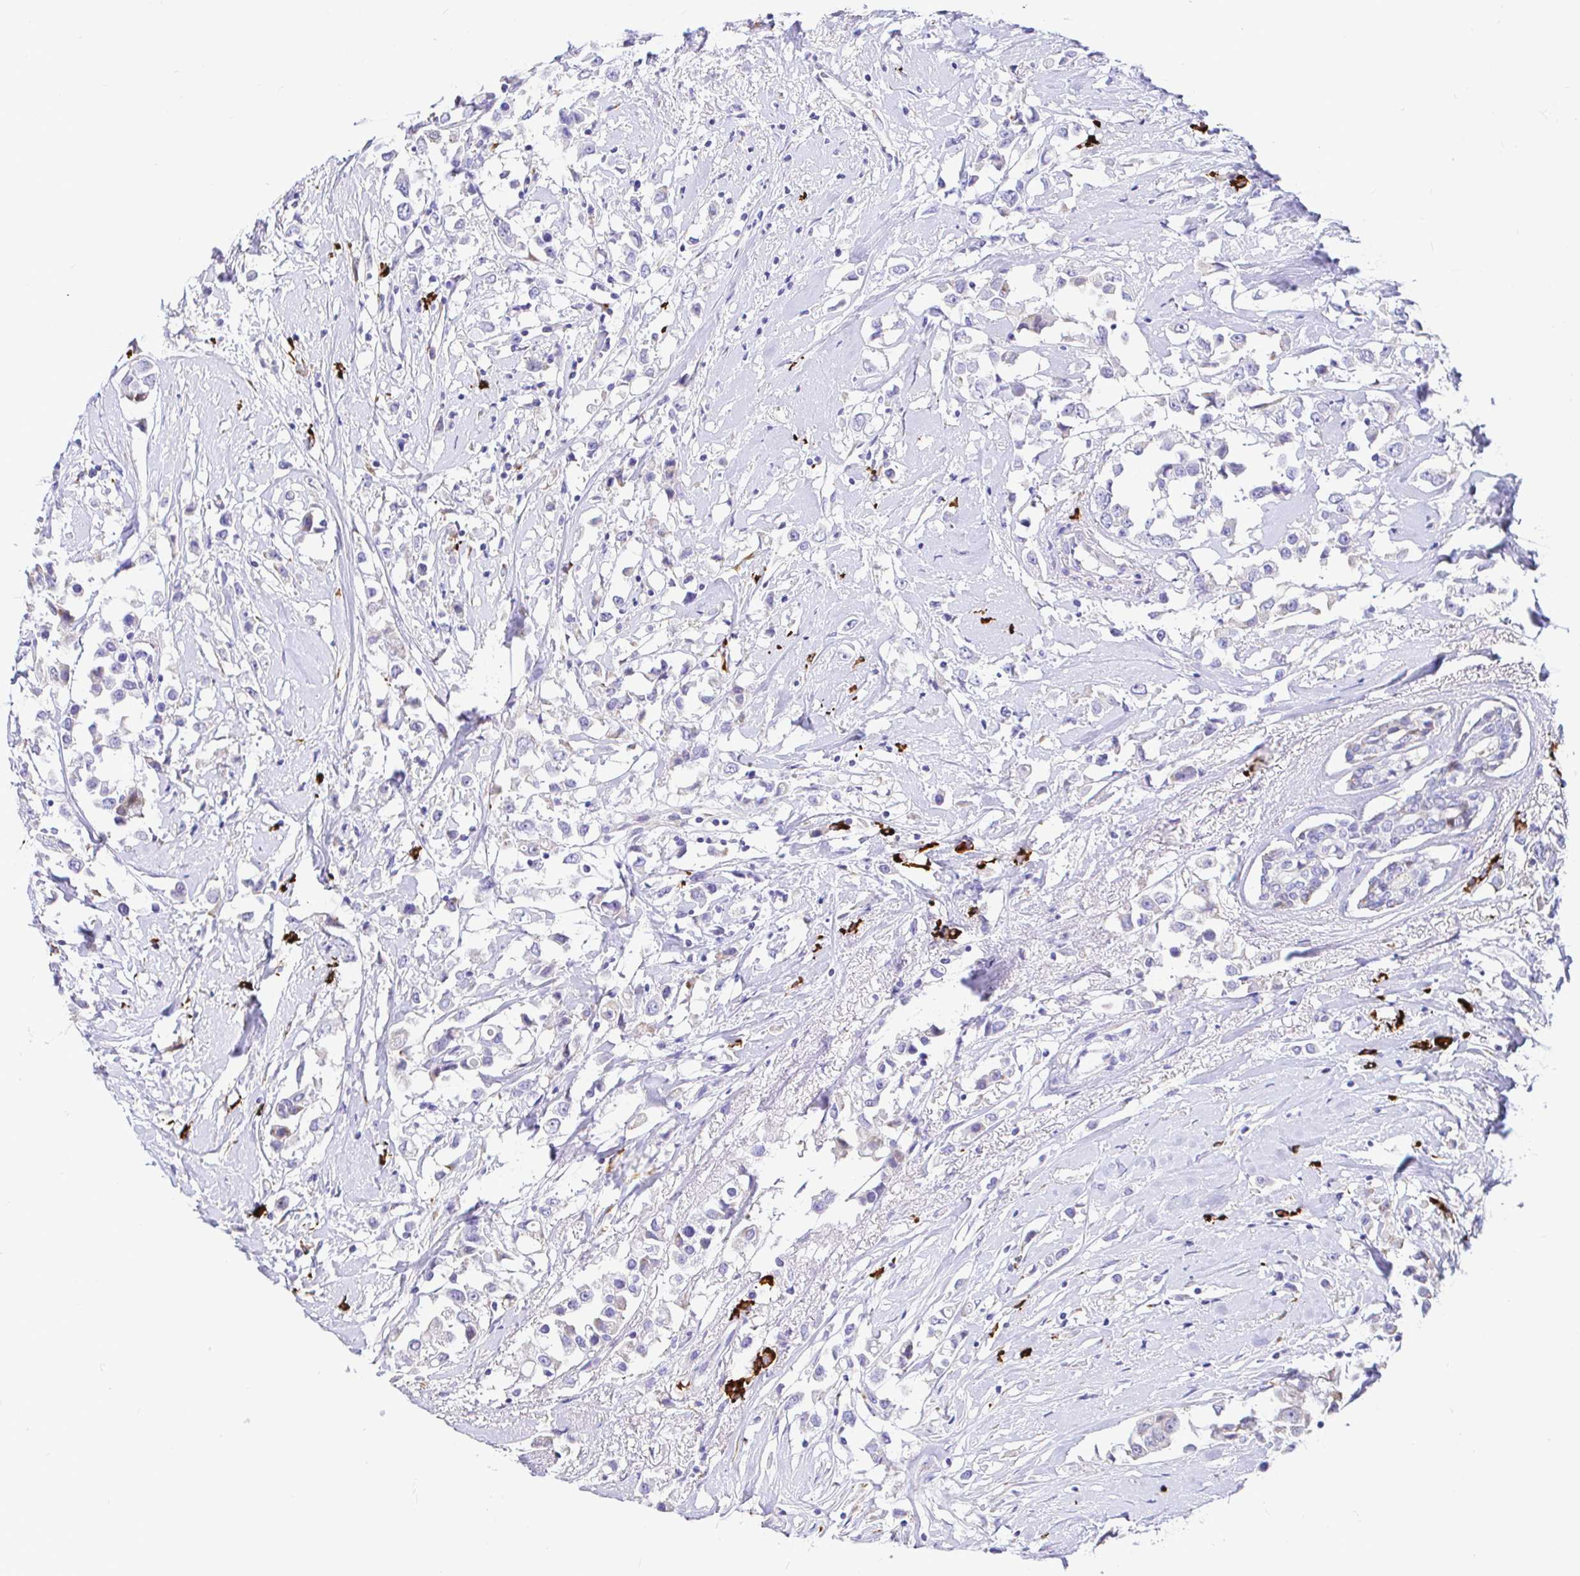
{"staining": {"intensity": "negative", "quantity": "none", "location": "none"}, "tissue": "breast cancer", "cell_type": "Tumor cells", "image_type": "cancer", "snomed": [{"axis": "morphology", "description": "Duct carcinoma"}, {"axis": "topography", "description": "Breast"}], "caption": "Protein analysis of breast cancer reveals no significant expression in tumor cells.", "gene": "CCDC62", "patient": {"sex": "female", "age": 61}}